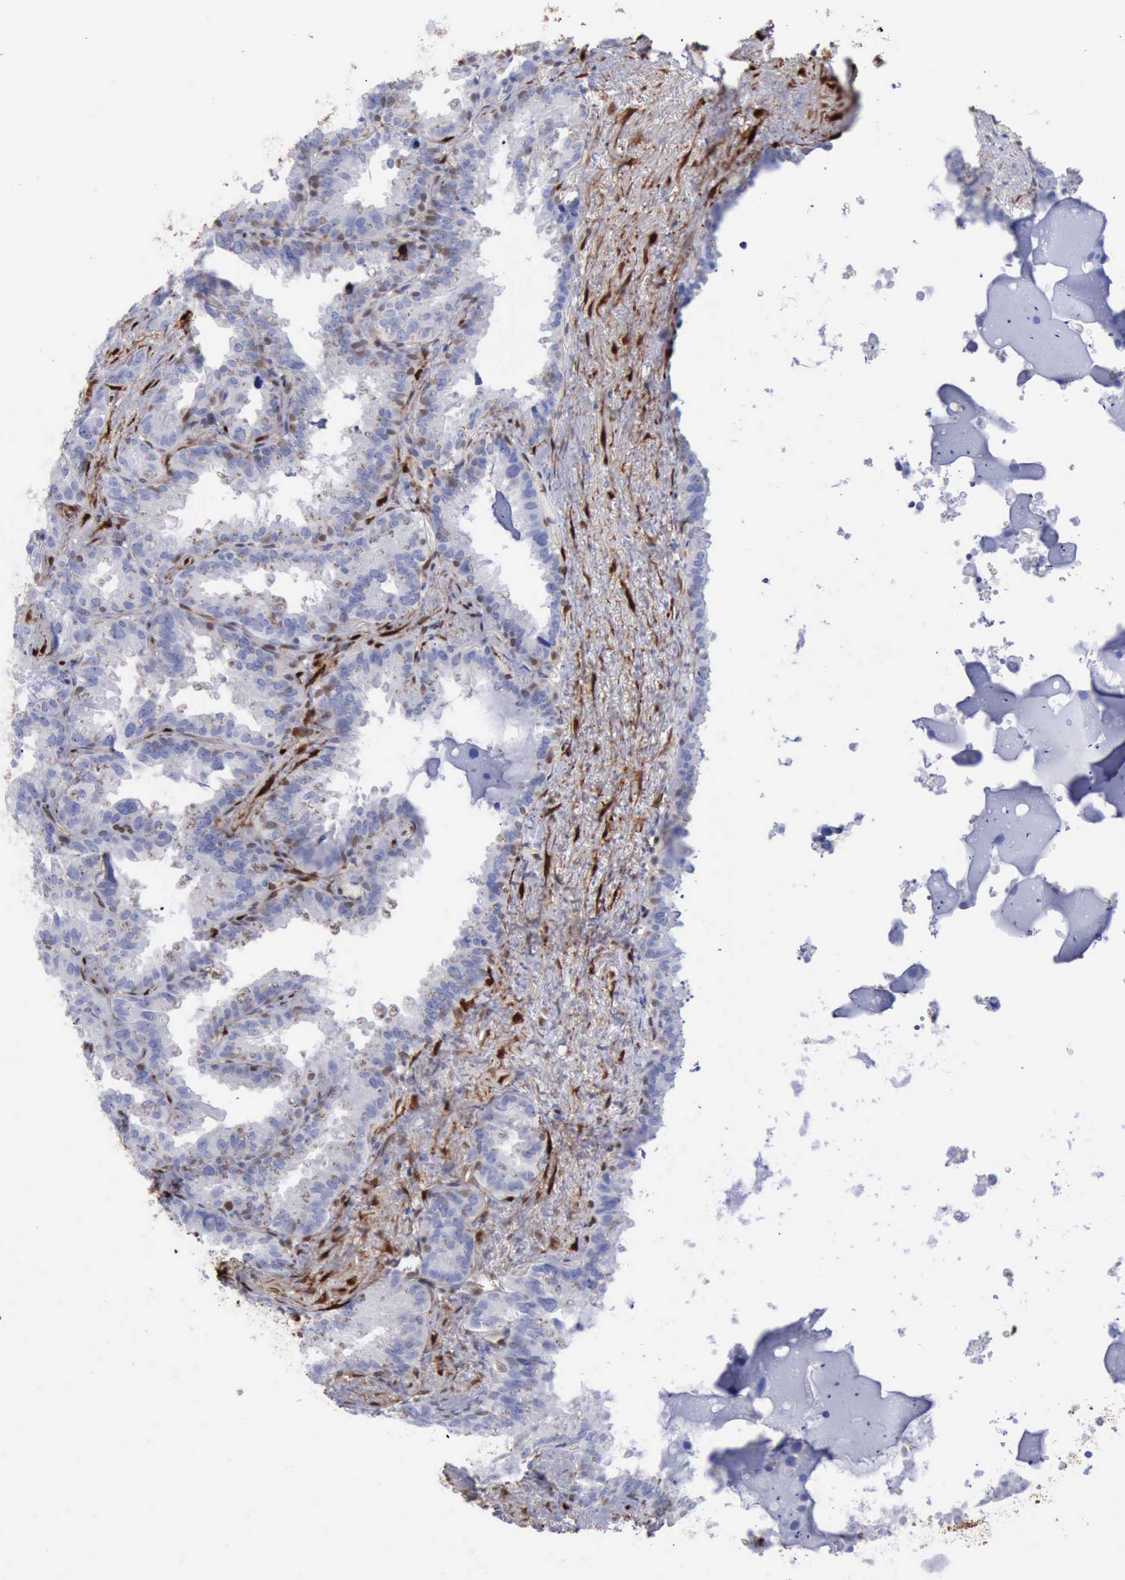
{"staining": {"intensity": "negative", "quantity": "none", "location": "none"}, "tissue": "seminal vesicle", "cell_type": "Glandular cells", "image_type": "normal", "snomed": [{"axis": "morphology", "description": "Normal tissue, NOS"}, {"axis": "topography", "description": "Prostate"}, {"axis": "topography", "description": "Seminal veicle"}], "caption": "DAB immunohistochemical staining of unremarkable seminal vesicle reveals no significant expression in glandular cells.", "gene": "FHL1", "patient": {"sex": "male", "age": 63}}